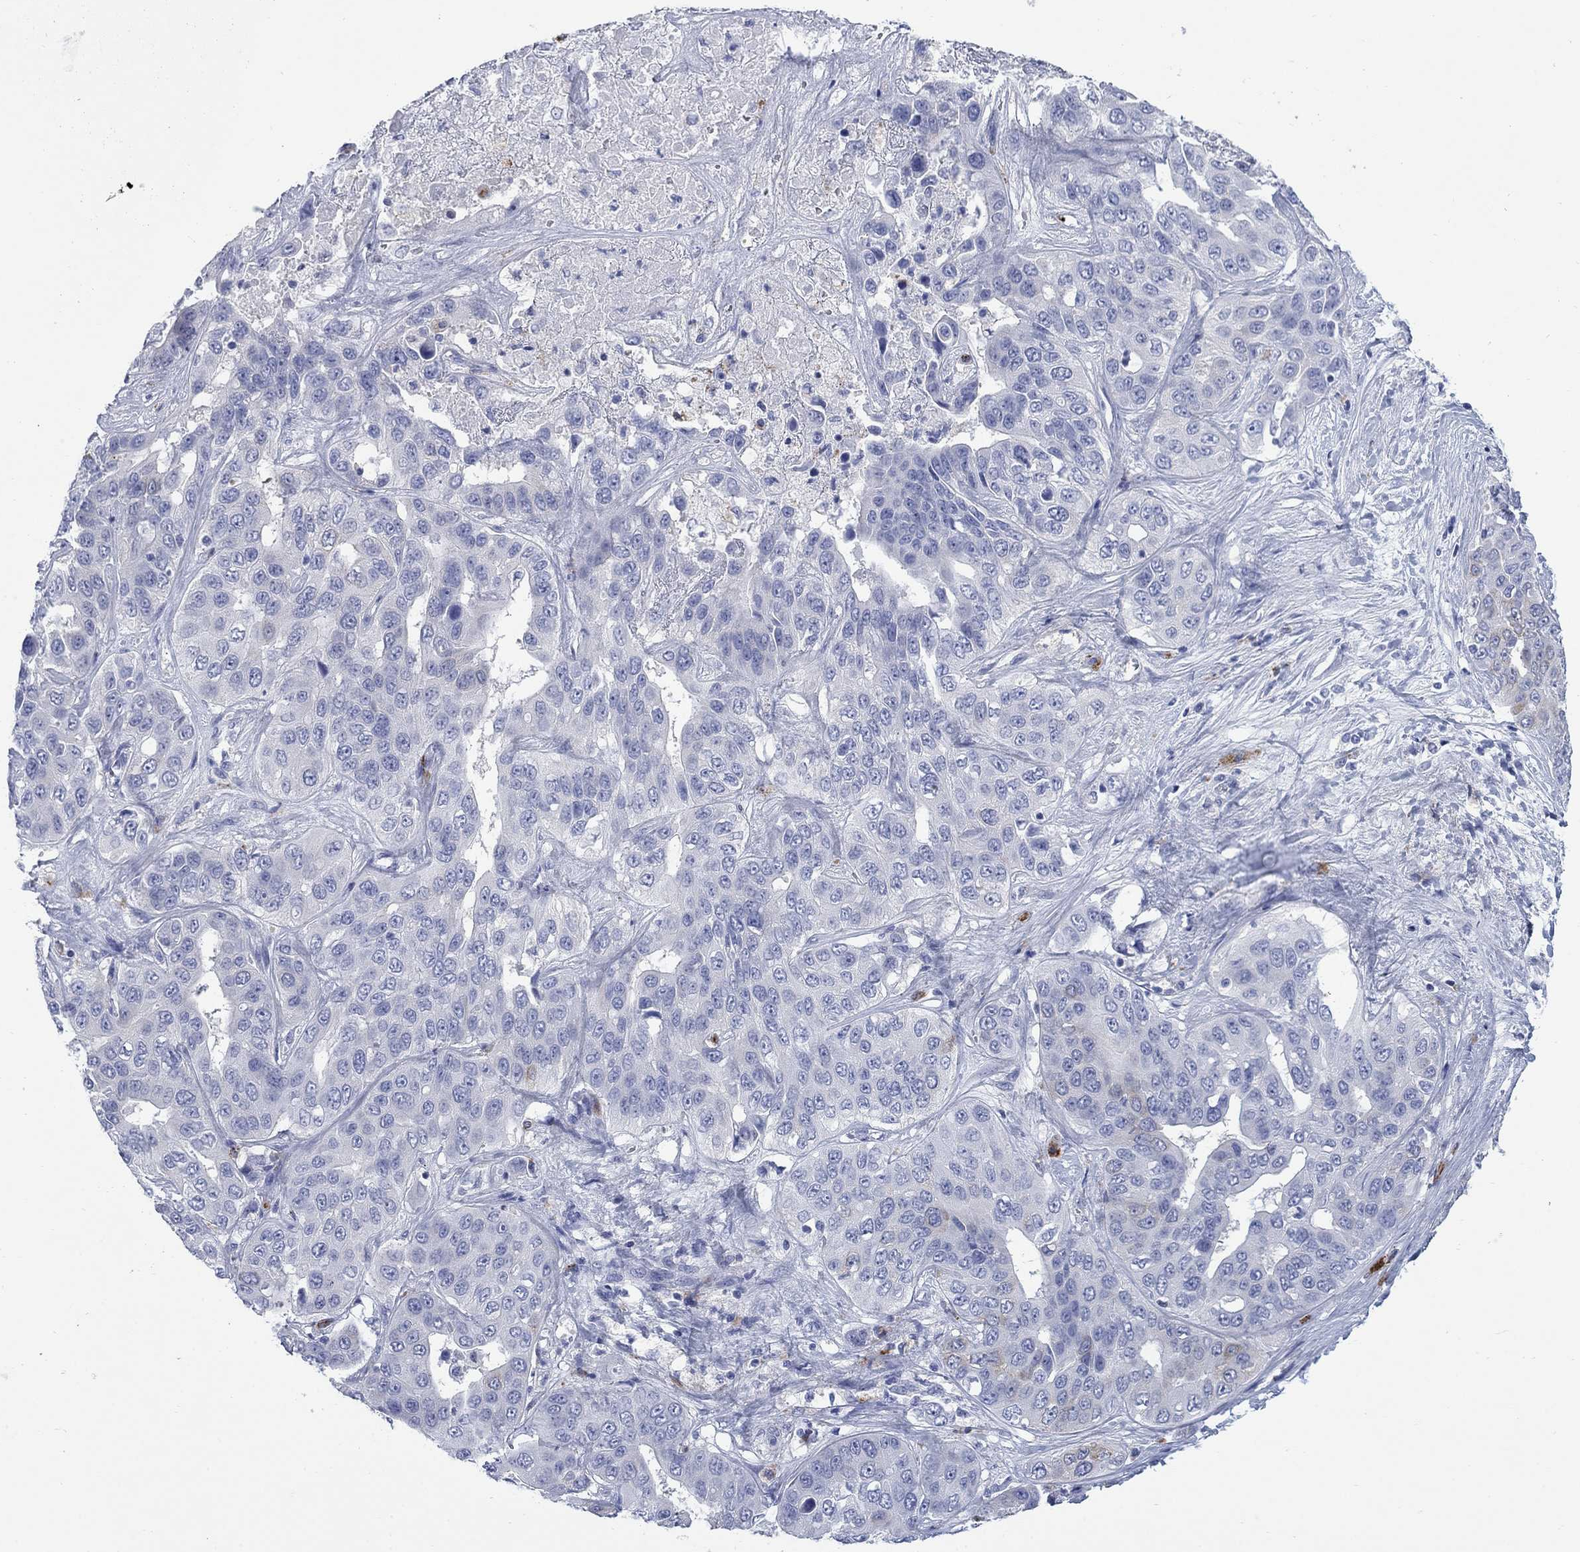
{"staining": {"intensity": "weak", "quantity": "<25%", "location": "cytoplasmic/membranous"}, "tissue": "liver cancer", "cell_type": "Tumor cells", "image_type": "cancer", "snomed": [{"axis": "morphology", "description": "Cholangiocarcinoma"}, {"axis": "topography", "description": "Liver"}], "caption": "An image of liver cholangiocarcinoma stained for a protein demonstrates no brown staining in tumor cells.", "gene": "IGF2BP3", "patient": {"sex": "female", "age": 52}}